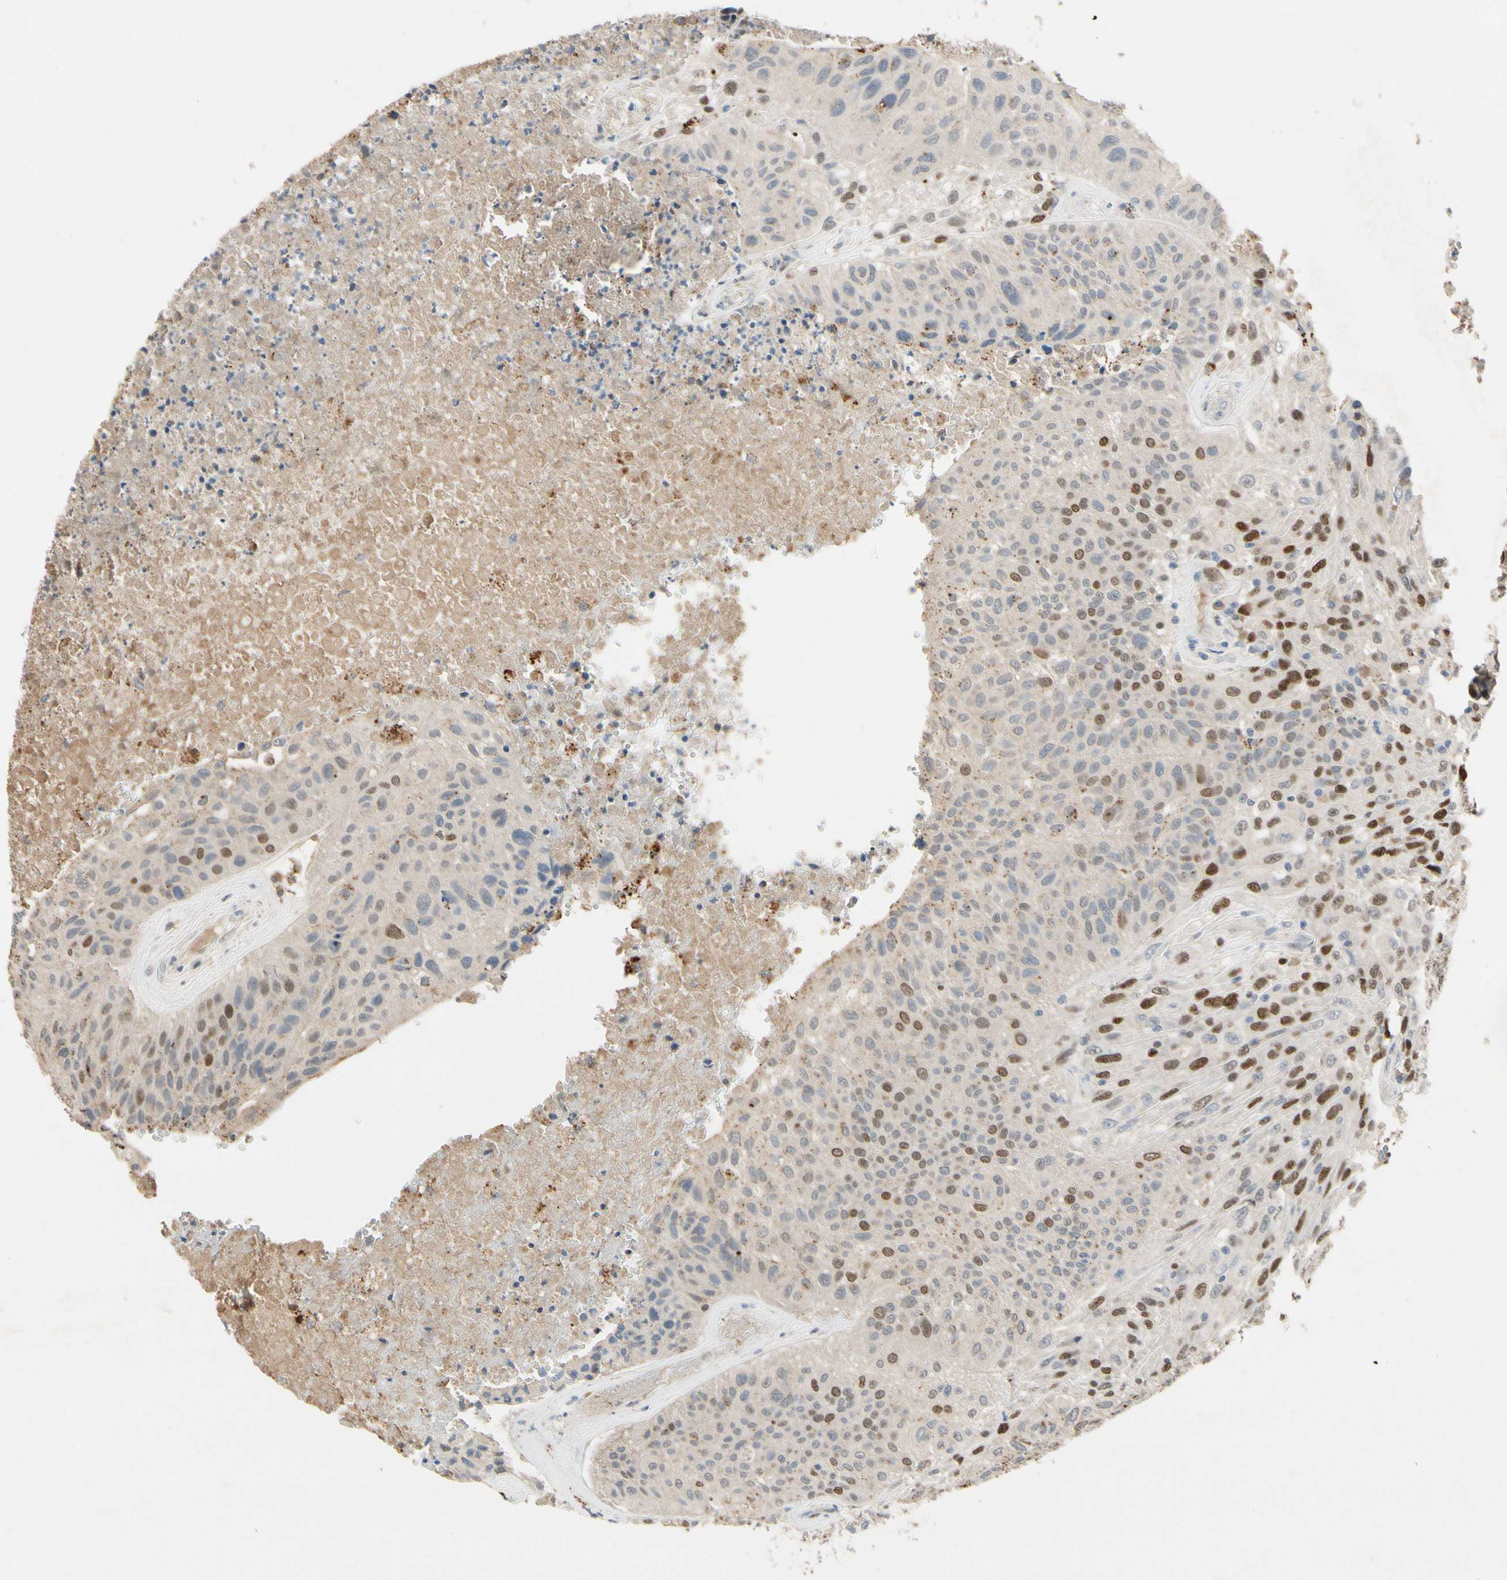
{"staining": {"intensity": "moderate", "quantity": "<25%", "location": "cytoplasmic/membranous"}, "tissue": "urothelial cancer", "cell_type": "Tumor cells", "image_type": "cancer", "snomed": [{"axis": "morphology", "description": "Urothelial carcinoma, High grade"}, {"axis": "topography", "description": "Urinary bladder"}], "caption": "Immunohistochemistry (IHC) (DAB) staining of human urothelial cancer exhibits moderate cytoplasmic/membranous protein positivity in about <25% of tumor cells.", "gene": "ZKSCAN4", "patient": {"sex": "male", "age": 66}}